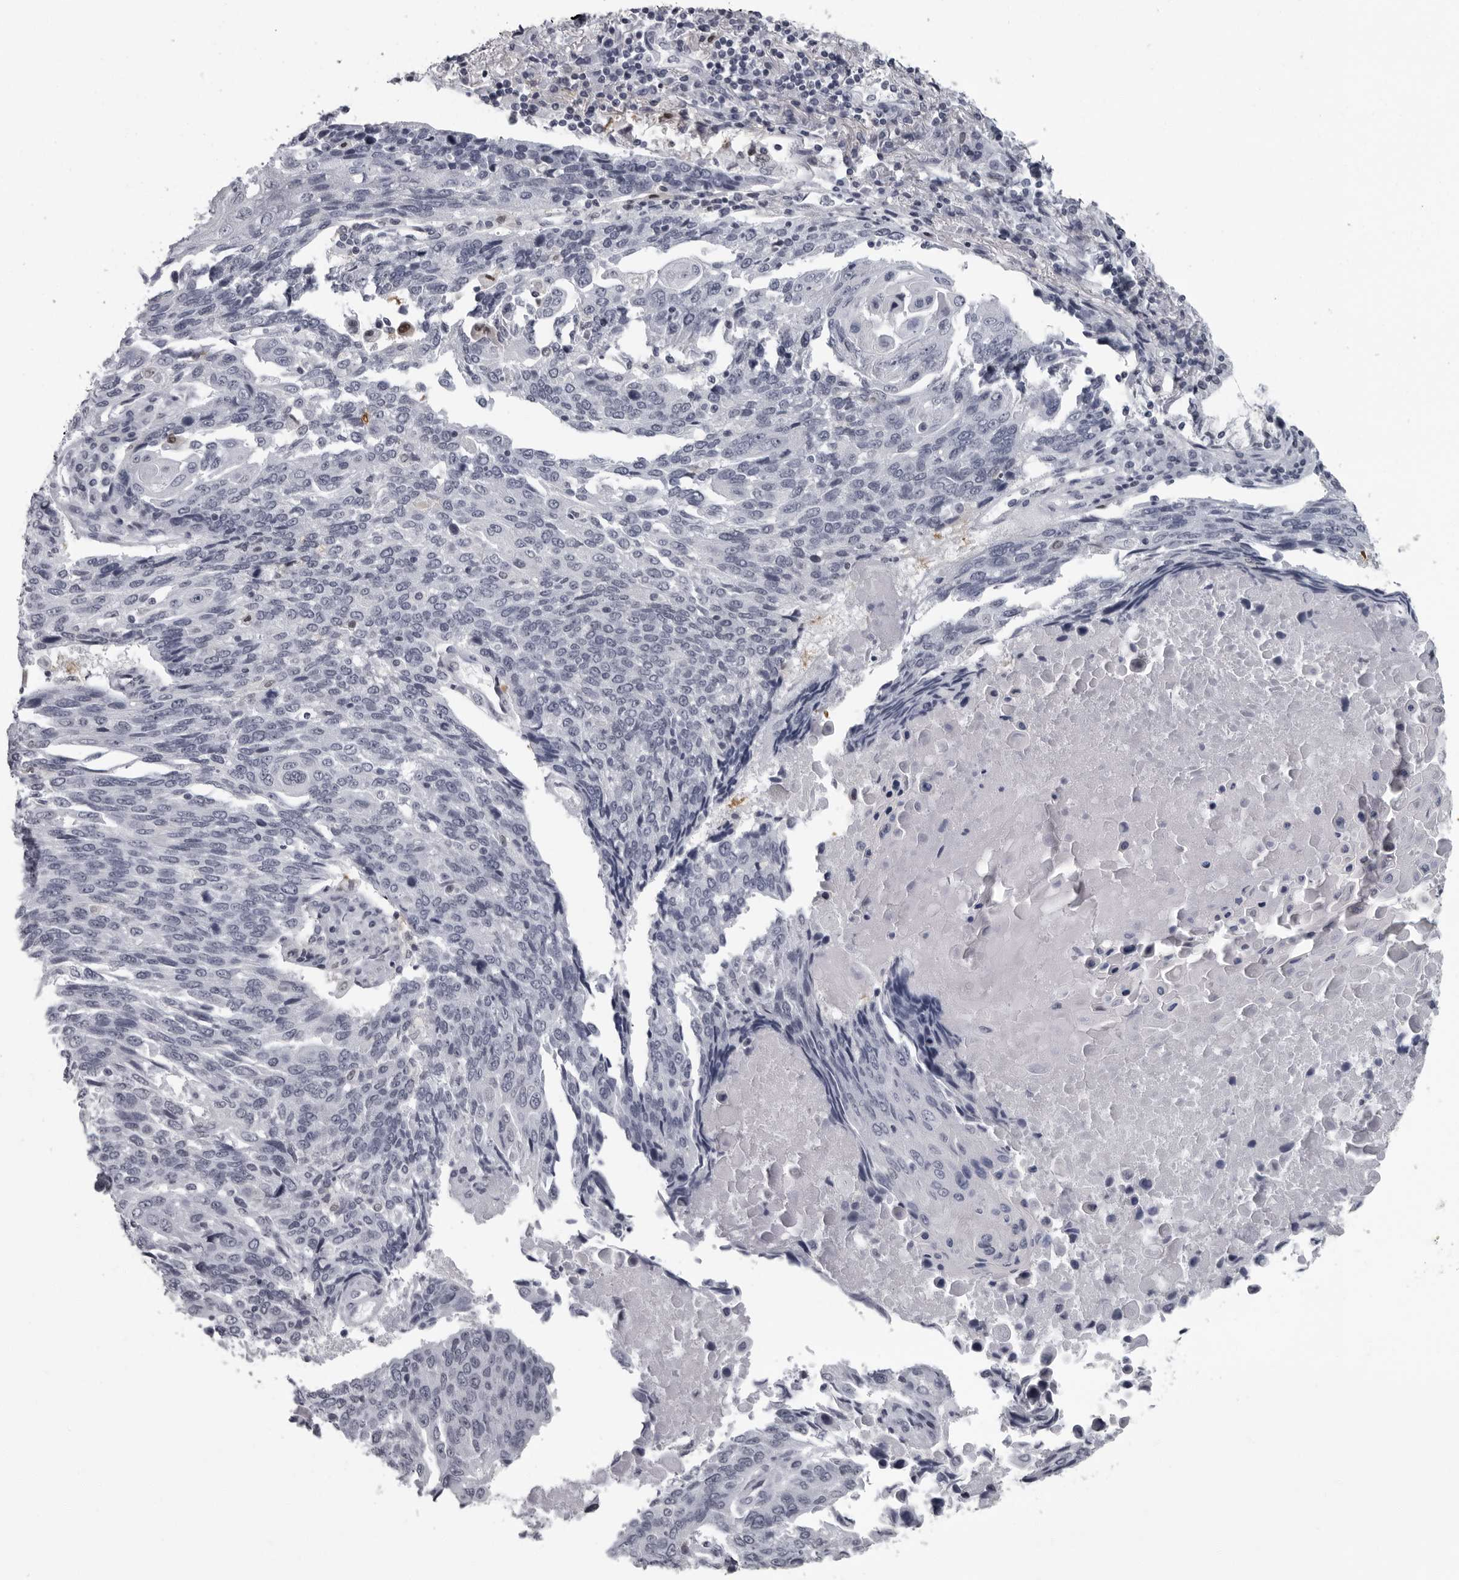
{"staining": {"intensity": "negative", "quantity": "none", "location": "none"}, "tissue": "lung cancer", "cell_type": "Tumor cells", "image_type": "cancer", "snomed": [{"axis": "morphology", "description": "Squamous cell carcinoma, NOS"}, {"axis": "topography", "description": "Lung"}], "caption": "High power microscopy histopathology image of an immunohistochemistry histopathology image of lung squamous cell carcinoma, revealing no significant expression in tumor cells.", "gene": "LZIC", "patient": {"sex": "male", "age": 66}}